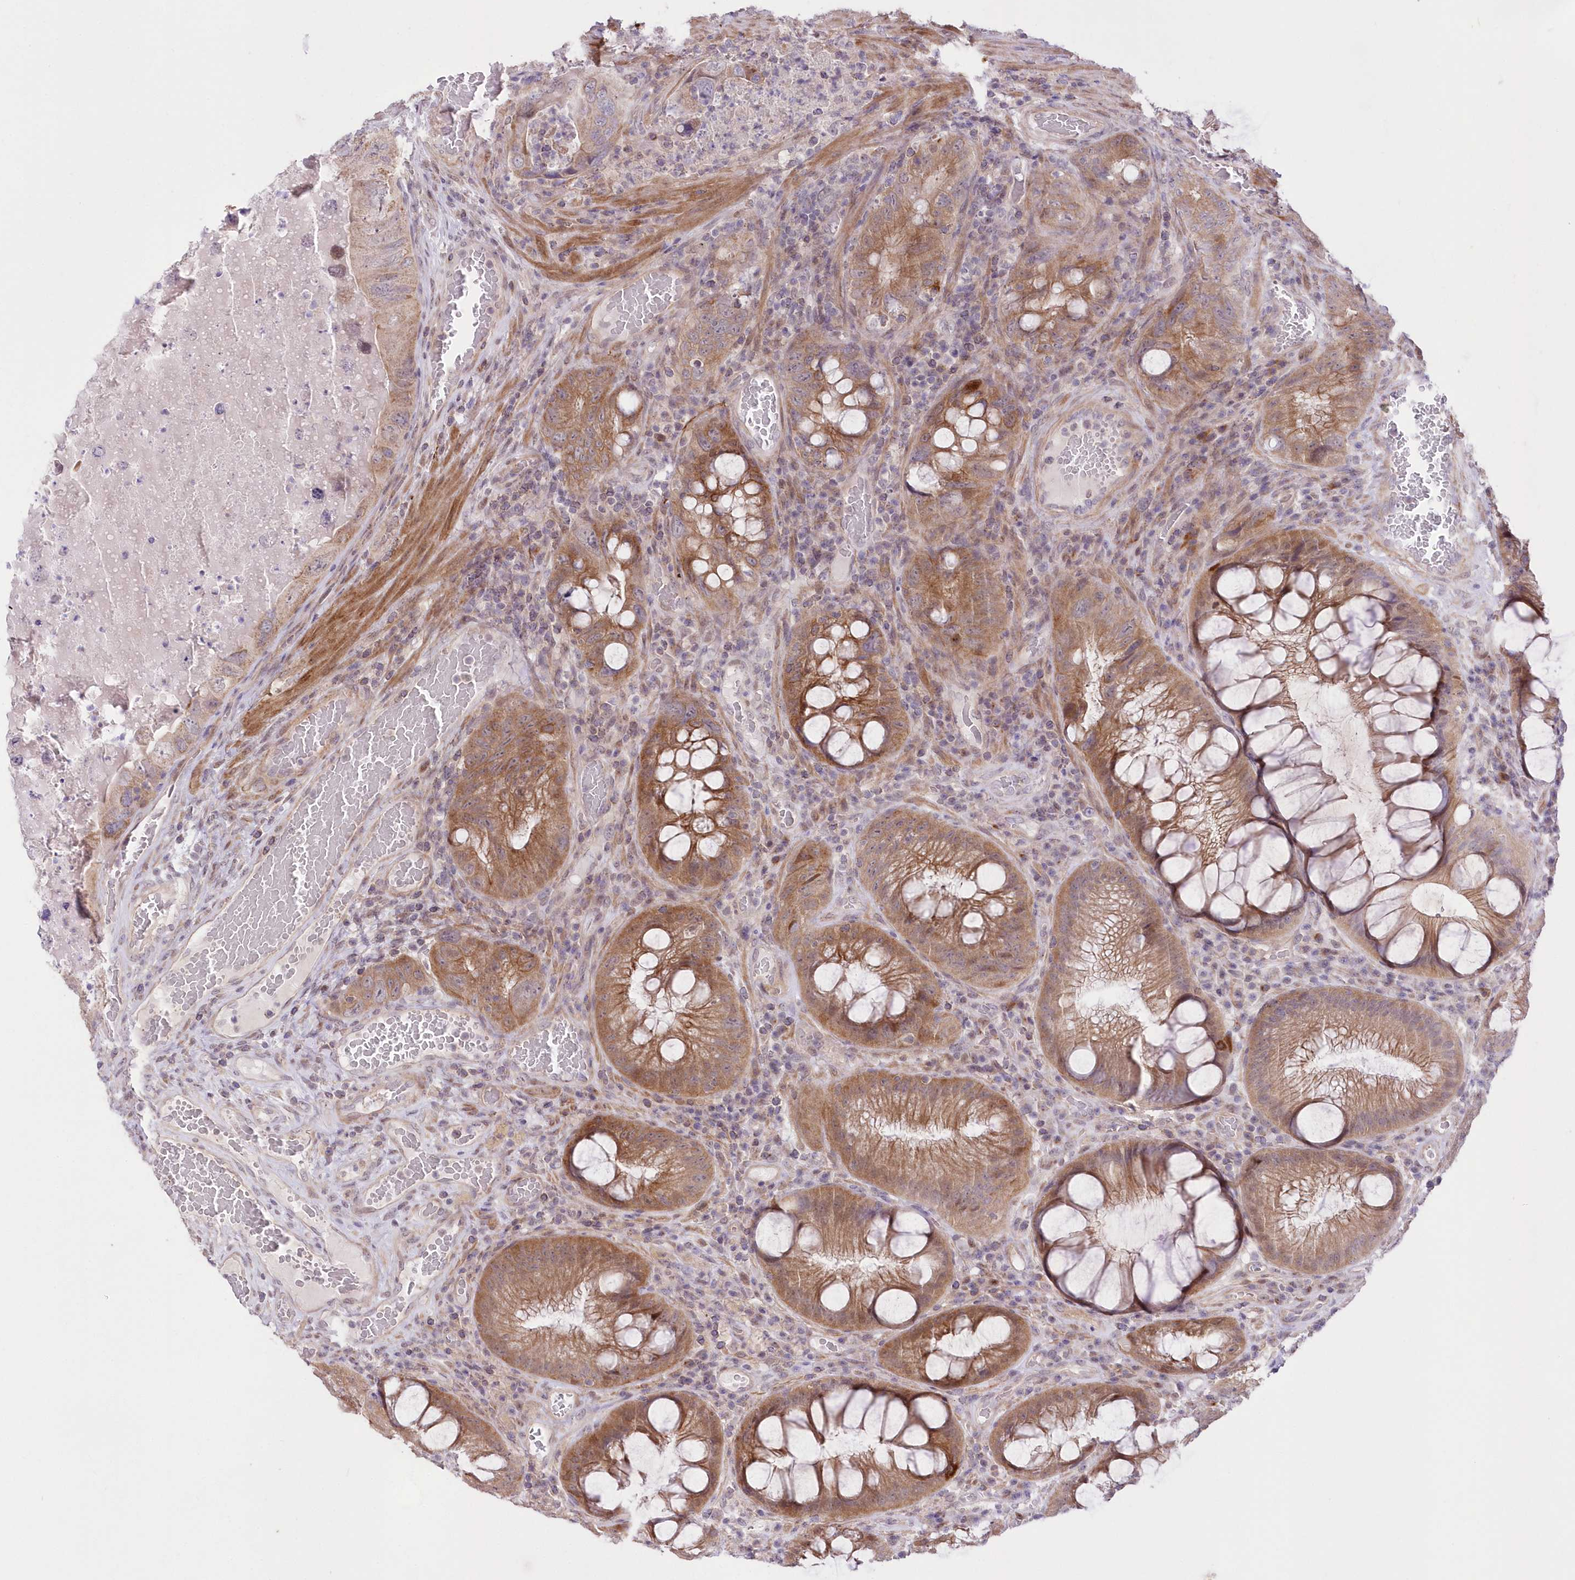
{"staining": {"intensity": "moderate", "quantity": ">75%", "location": "cytoplasmic/membranous"}, "tissue": "colorectal cancer", "cell_type": "Tumor cells", "image_type": "cancer", "snomed": [{"axis": "morphology", "description": "Adenocarcinoma, NOS"}, {"axis": "topography", "description": "Rectum"}], "caption": "Colorectal adenocarcinoma tissue demonstrates moderate cytoplasmic/membranous expression in about >75% of tumor cells, visualized by immunohistochemistry.", "gene": "FAM241B", "patient": {"sex": "male", "age": 63}}